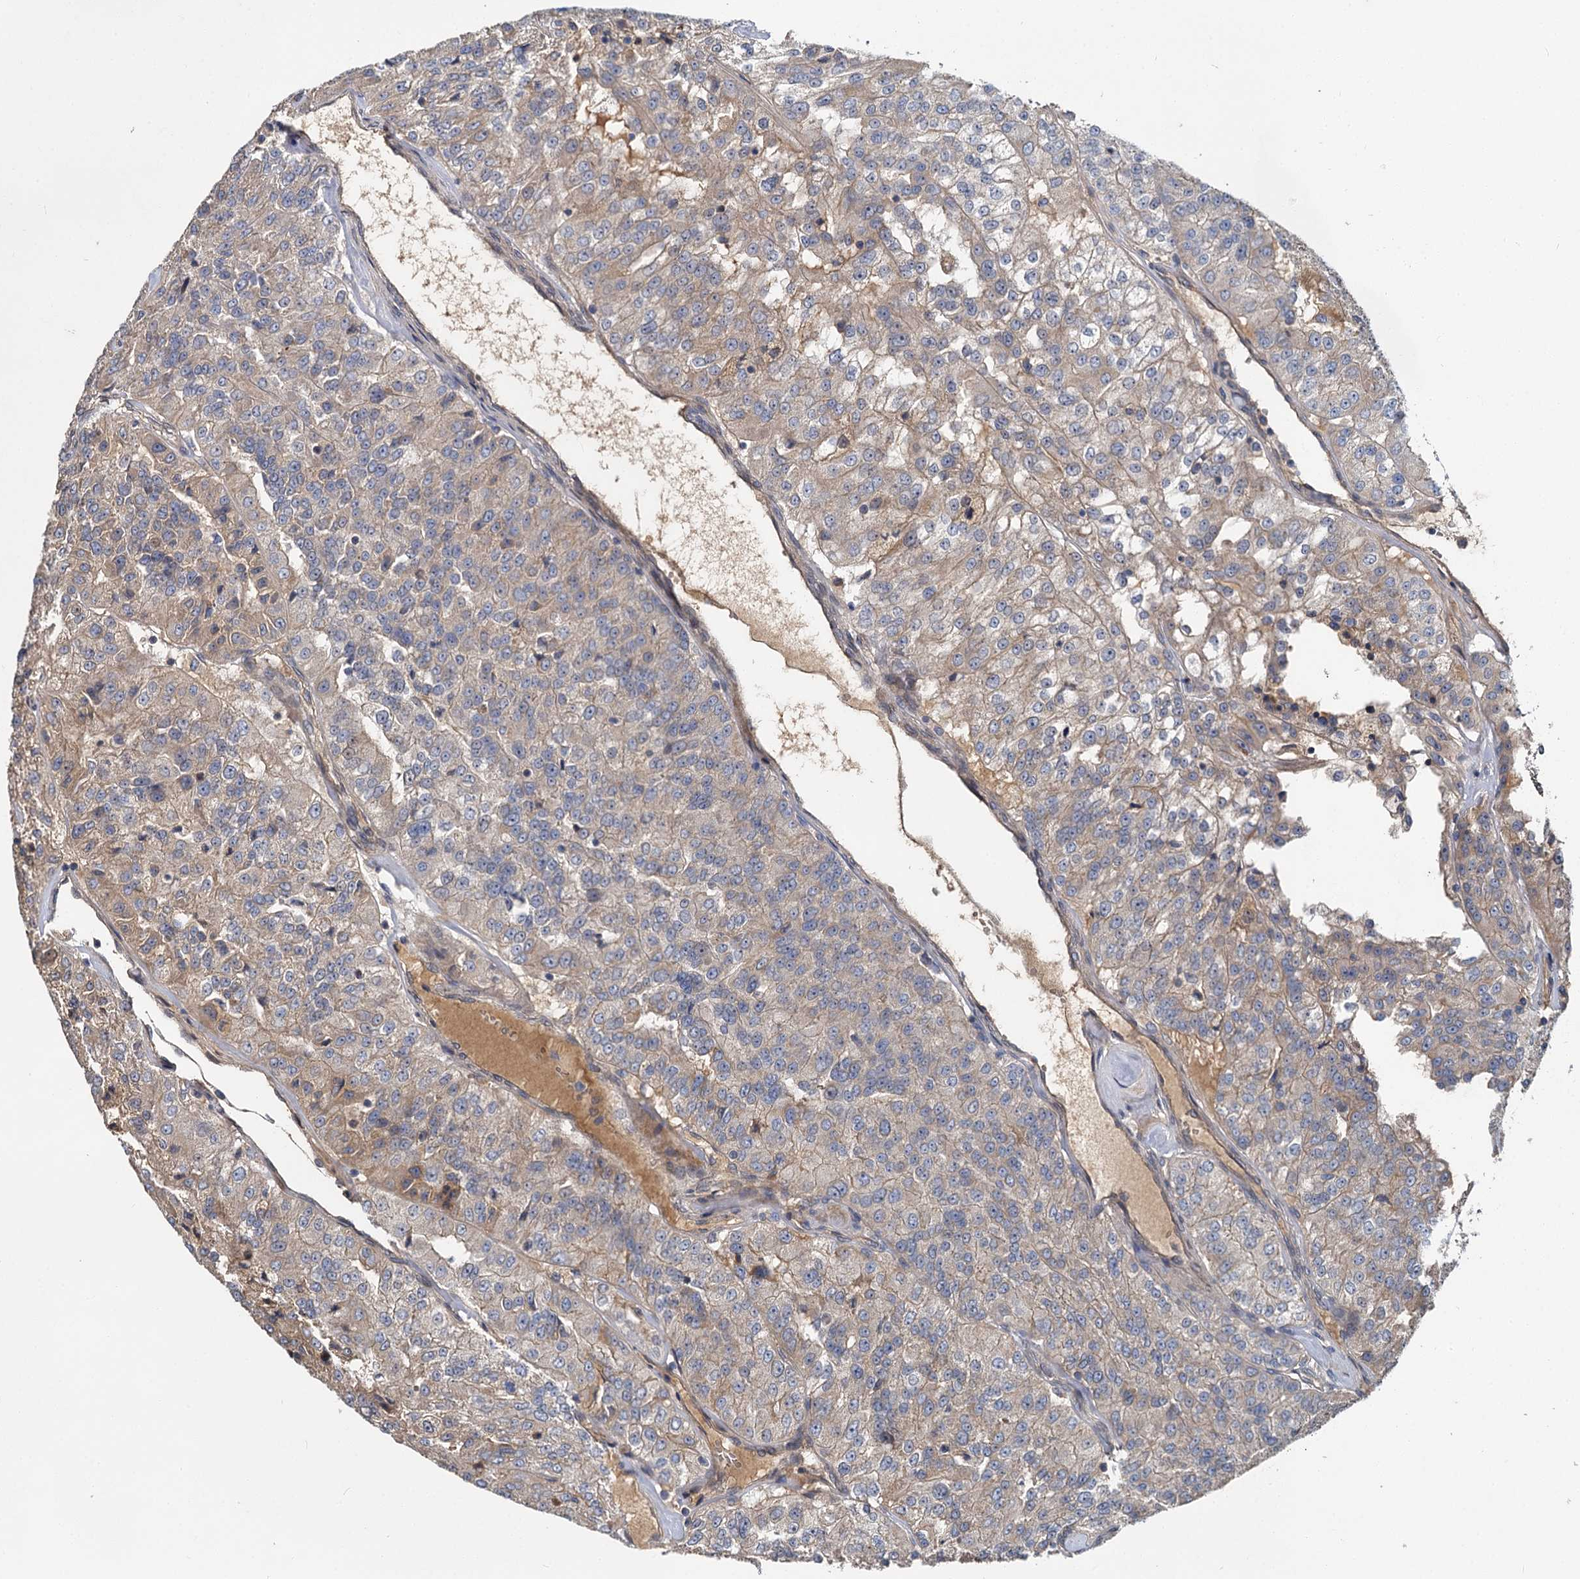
{"staining": {"intensity": "weak", "quantity": "<25%", "location": "cytoplasmic/membranous"}, "tissue": "renal cancer", "cell_type": "Tumor cells", "image_type": "cancer", "snomed": [{"axis": "morphology", "description": "Adenocarcinoma, NOS"}, {"axis": "topography", "description": "Kidney"}], "caption": "Renal adenocarcinoma stained for a protein using immunohistochemistry (IHC) exhibits no staining tumor cells.", "gene": "ZNF324", "patient": {"sex": "female", "age": 63}}